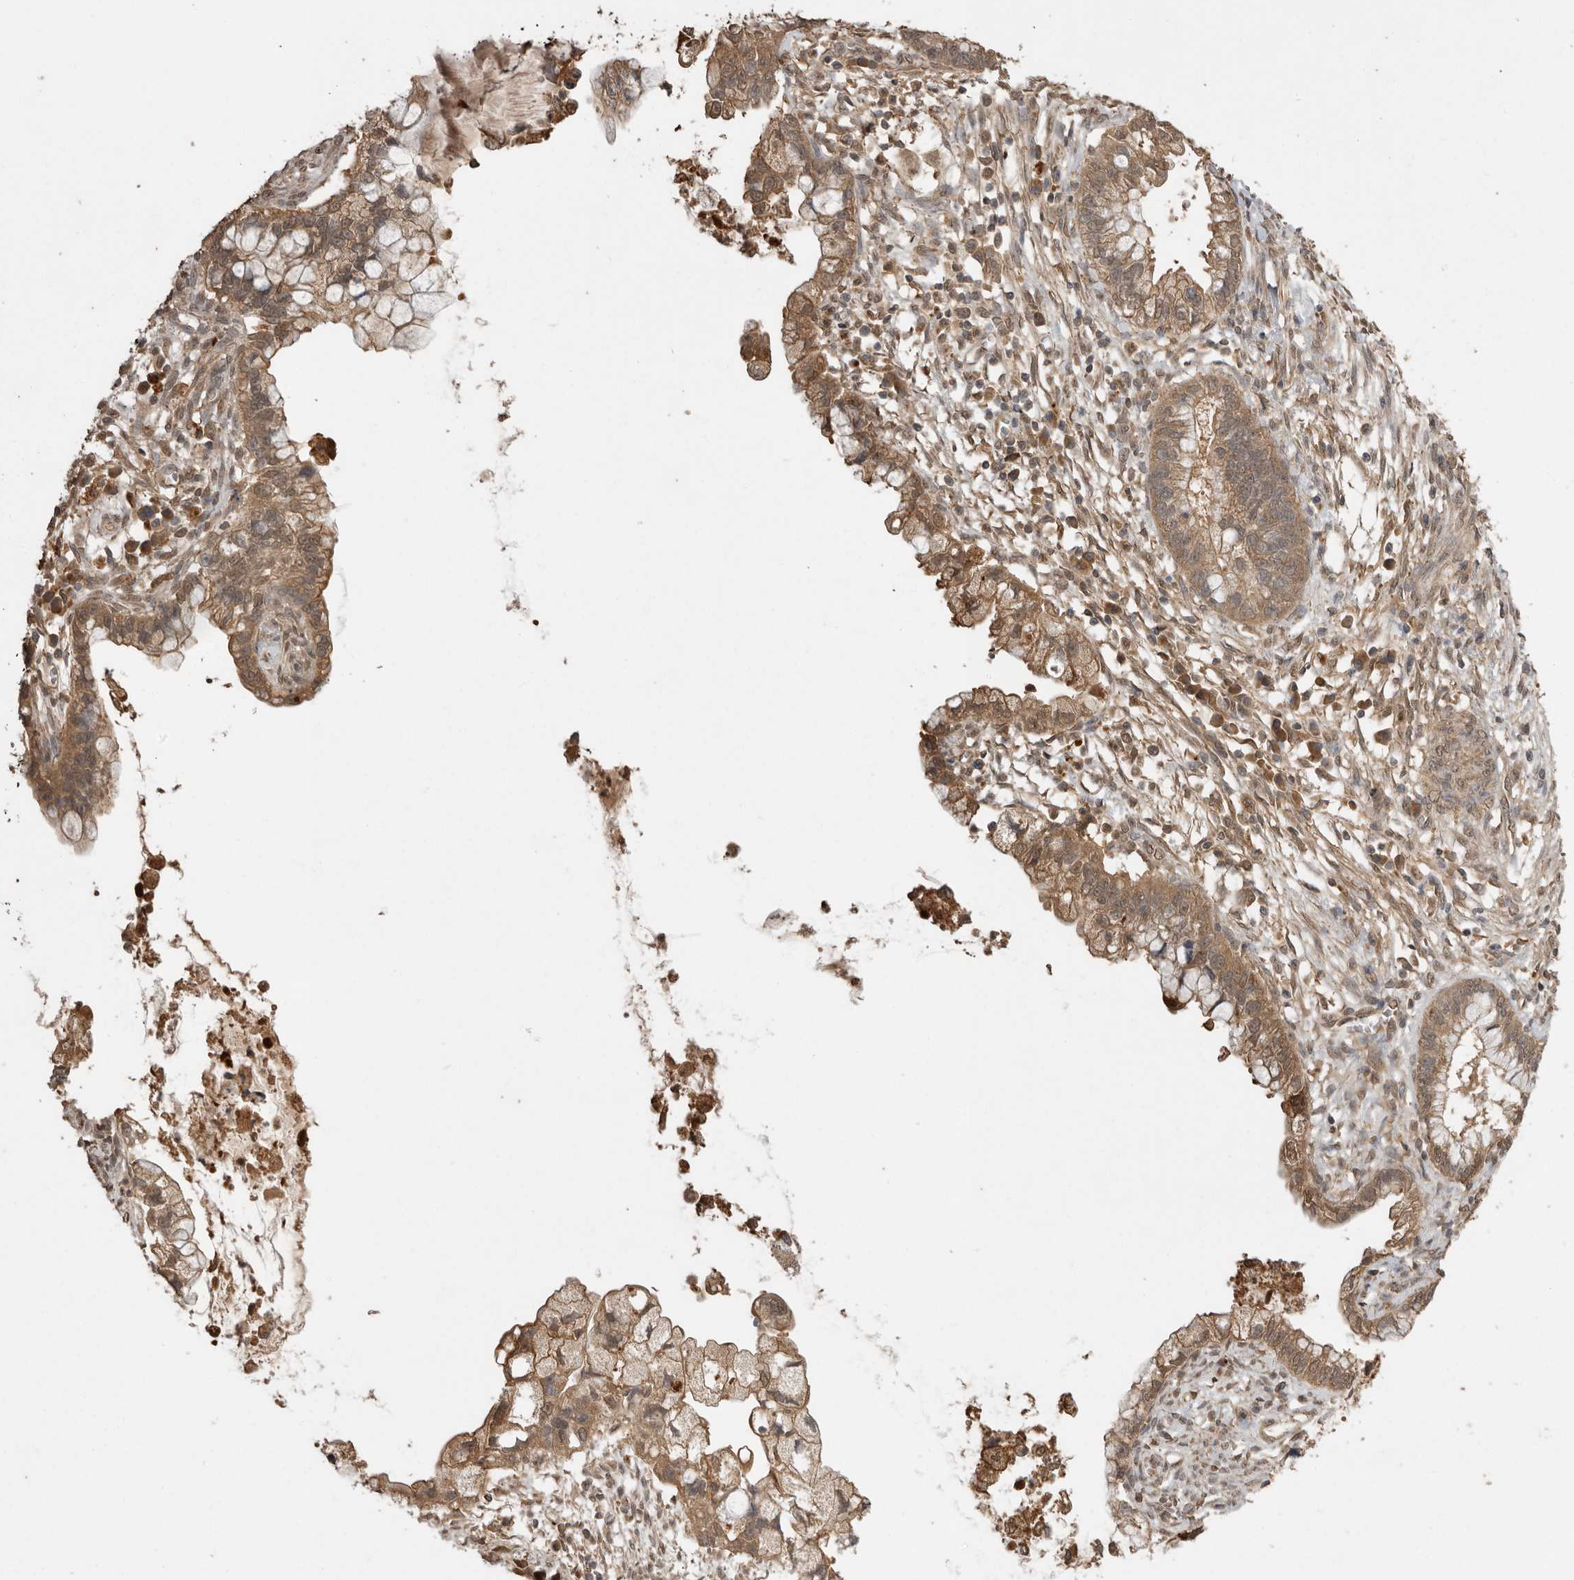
{"staining": {"intensity": "moderate", "quantity": ">75%", "location": "cytoplasmic/membranous"}, "tissue": "cervical cancer", "cell_type": "Tumor cells", "image_type": "cancer", "snomed": [{"axis": "morphology", "description": "Adenocarcinoma, NOS"}, {"axis": "topography", "description": "Cervix"}], "caption": "High-power microscopy captured an IHC image of adenocarcinoma (cervical), revealing moderate cytoplasmic/membranous staining in about >75% of tumor cells. (Brightfield microscopy of DAB IHC at high magnification).", "gene": "JAG2", "patient": {"sex": "female", "age": 44}}